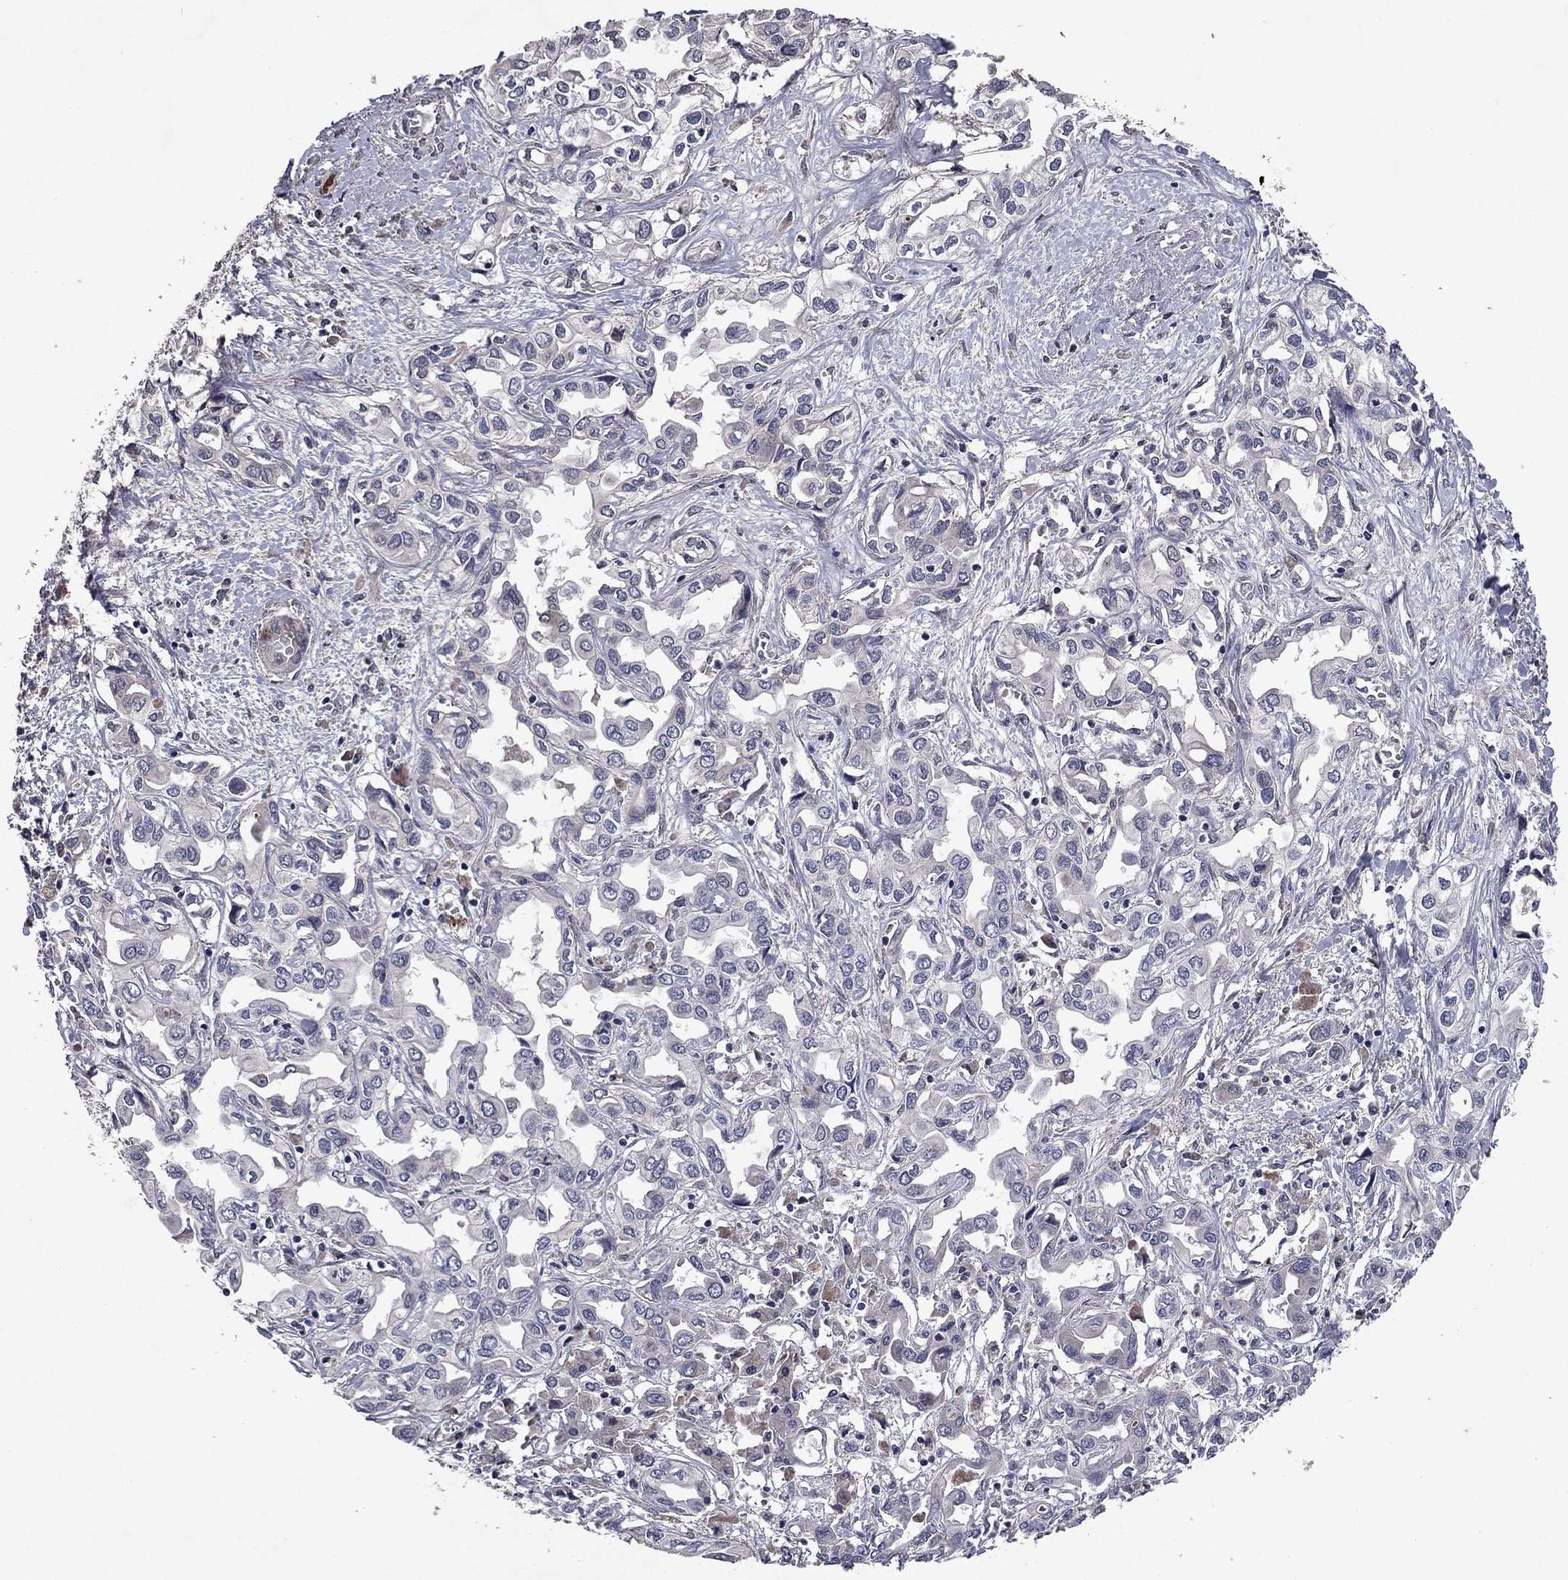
{"staining": {"intensity": "negative", "quantity": "none", "location": "none"}, "tissue": "liver cancer", "cell_type": "Tumor cells", "image_type": "cancer", "snomed": [{"axis": "morphology", "description": "Cholangiocarcinoma"}, {"axis": "topography", "description": "Liver"}], "caption": "The image reveals no staining of tumor cells in cholangiocarcinoma (liver). The staining was performed using DAB (3,3'-diaminobenzidine) to visualize the protein expression in brown, while the nuclei were stained in blue with hematoxylin (Magnification: 20x).", "gene": "PROS1", "patient": {"sex": "female", "age": 64}}